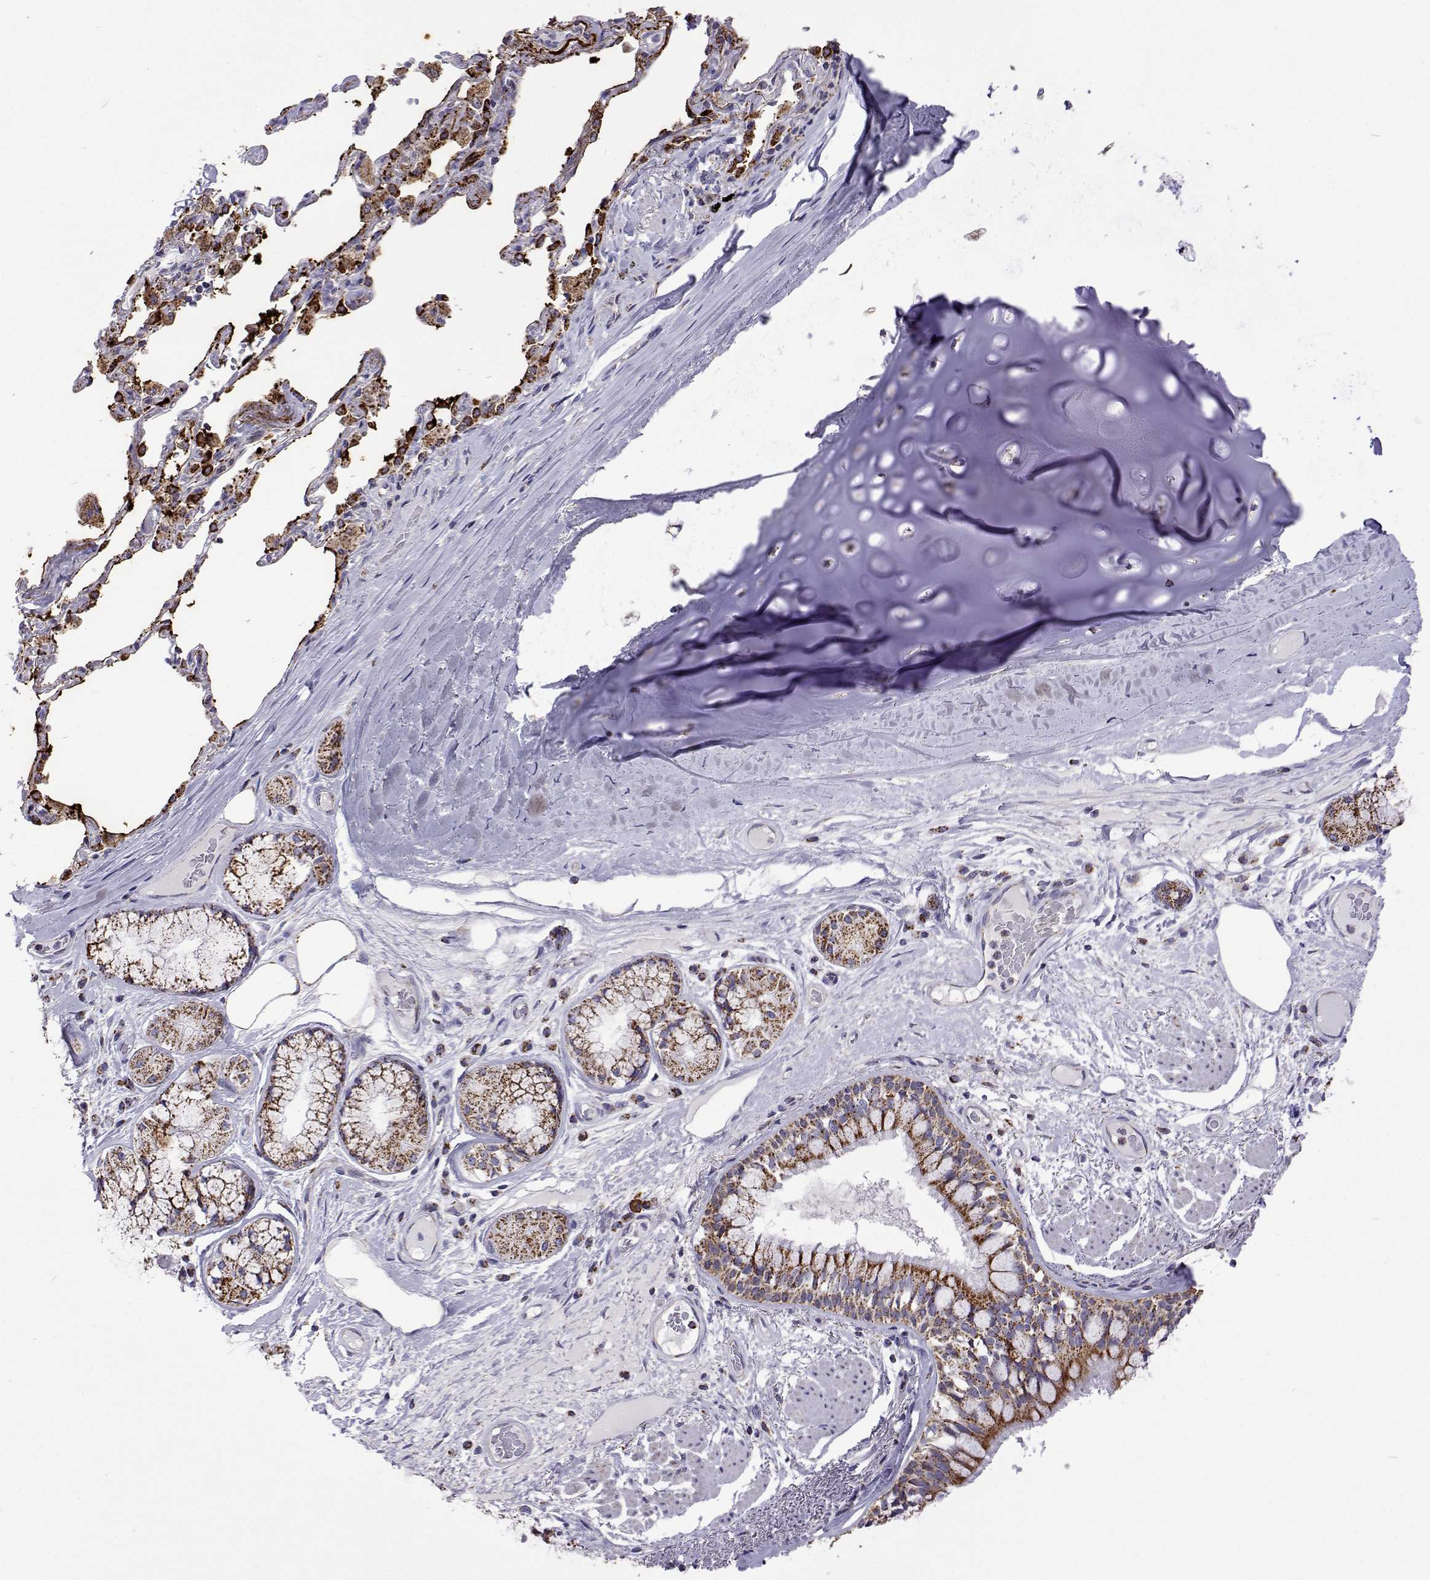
{"staining": {"intensity": "moderate", "quantity": "<25%", "location": "cytoplasmic/membranous"}, "tissue": "adipose tissue", "cell_type": "Adipocytes", "image_type": "normal", "snomed": [{"axis": "morphology", "description": "Normal tissue, NOS"}, {"axis": "topography", "description": "Cartilage tissue"}, {"axis": "topography", "description": "Bronchus"}], "caption": "The image exhibits staining of unremarkable adipose tissue, revealing moderate cytoplasmic/membranous protein staining (brown color) within adipocytes.", "gene": "MCCC2", "patient": {"sex": "male", "age": 64}}